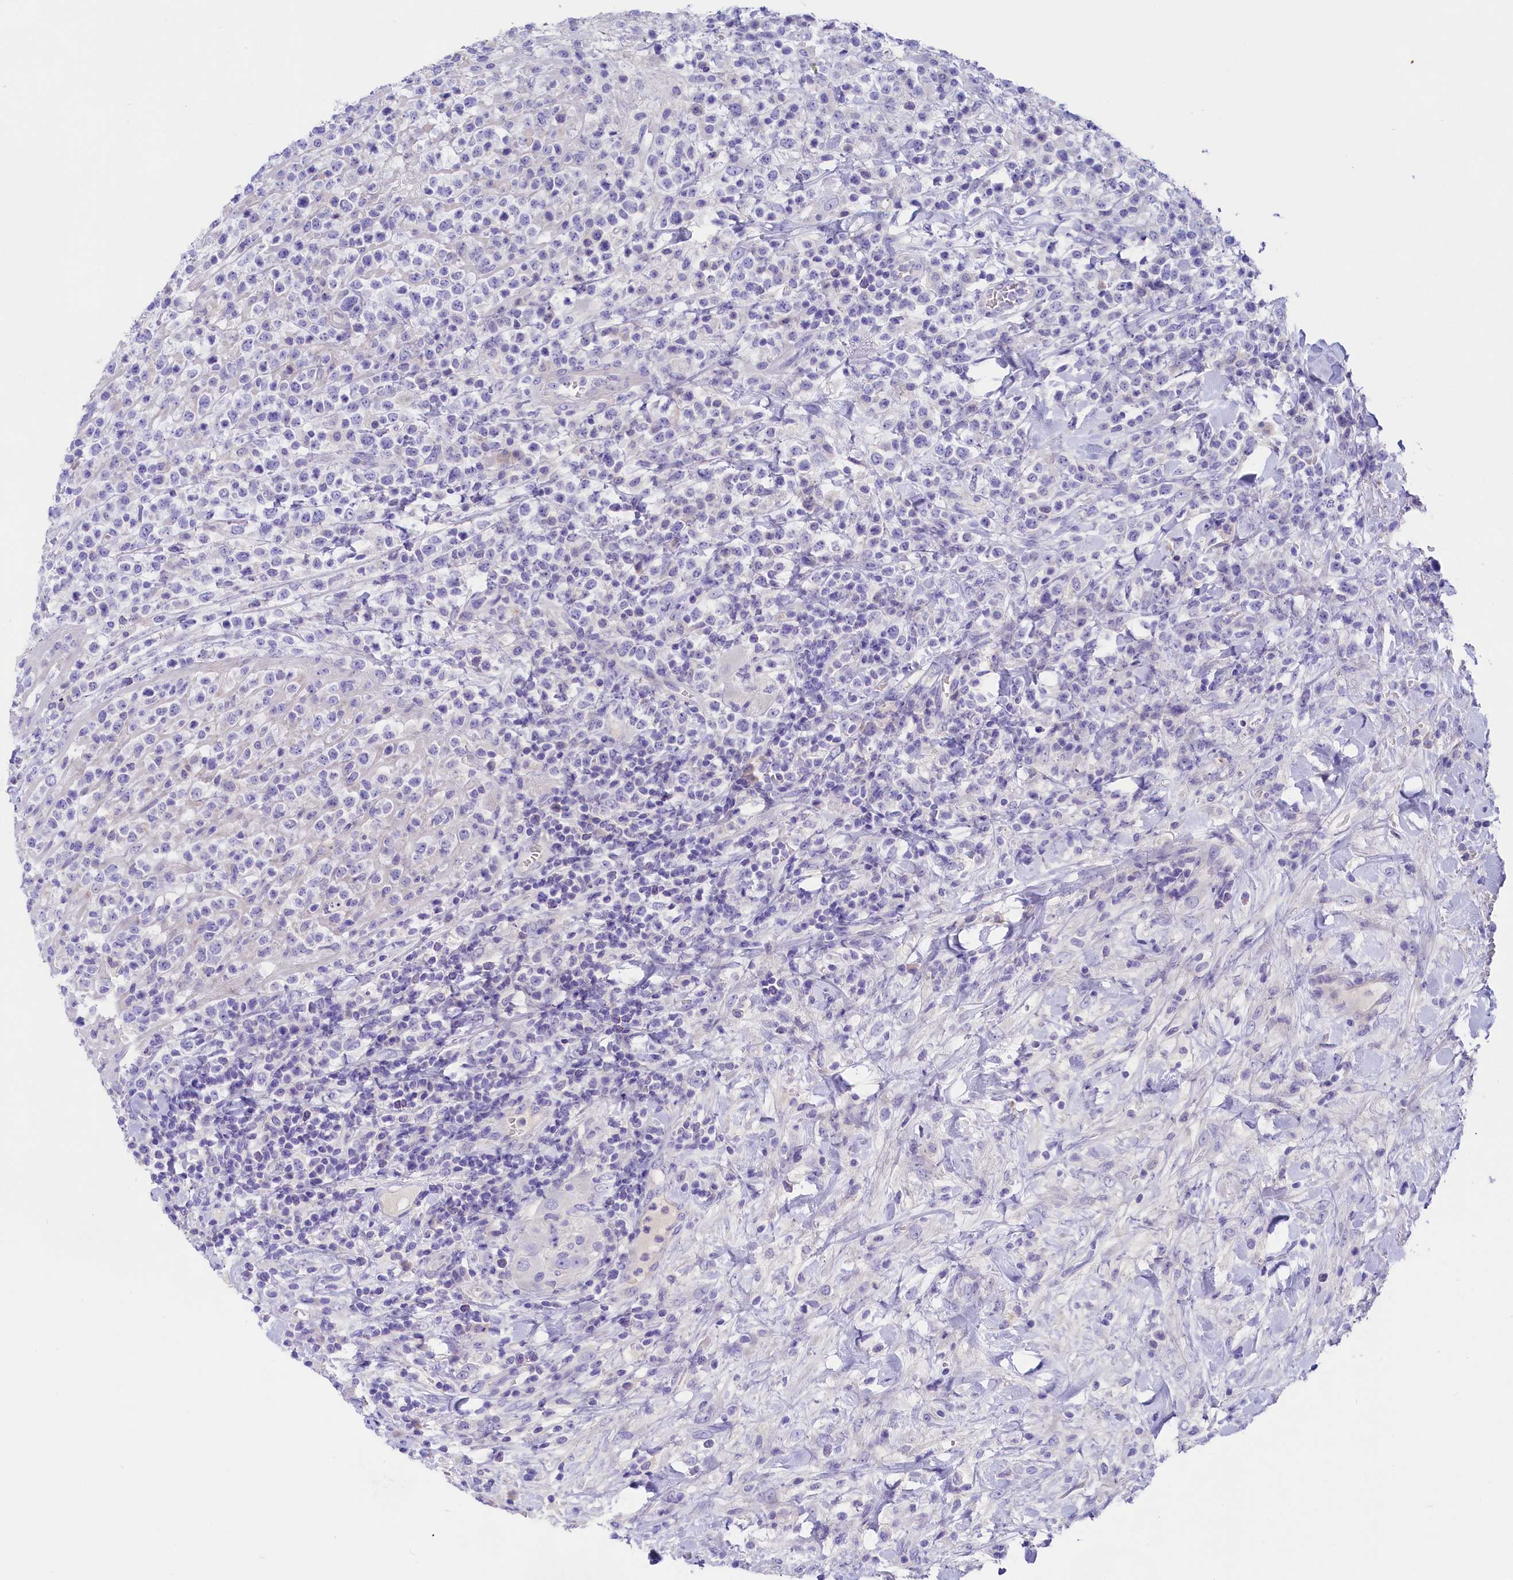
{"staining": {"intensity": "negative", "quantity": "none", "location": "none"}, "tissue": "lymphoma", "cell_type": "Tumor cells", "image_type": "cancer", "snomed": [{"axis": "morphology", "description": "Malignant lymphoma, non-Hodgkin's type, High grade"}, {"axis": "topography", "description": "Colon"}], "caption": "There is no significant expression in tumor cells of lymphoma.", "gene": "SULT2A1", "patient": {"sex": "female", "age": 53}}